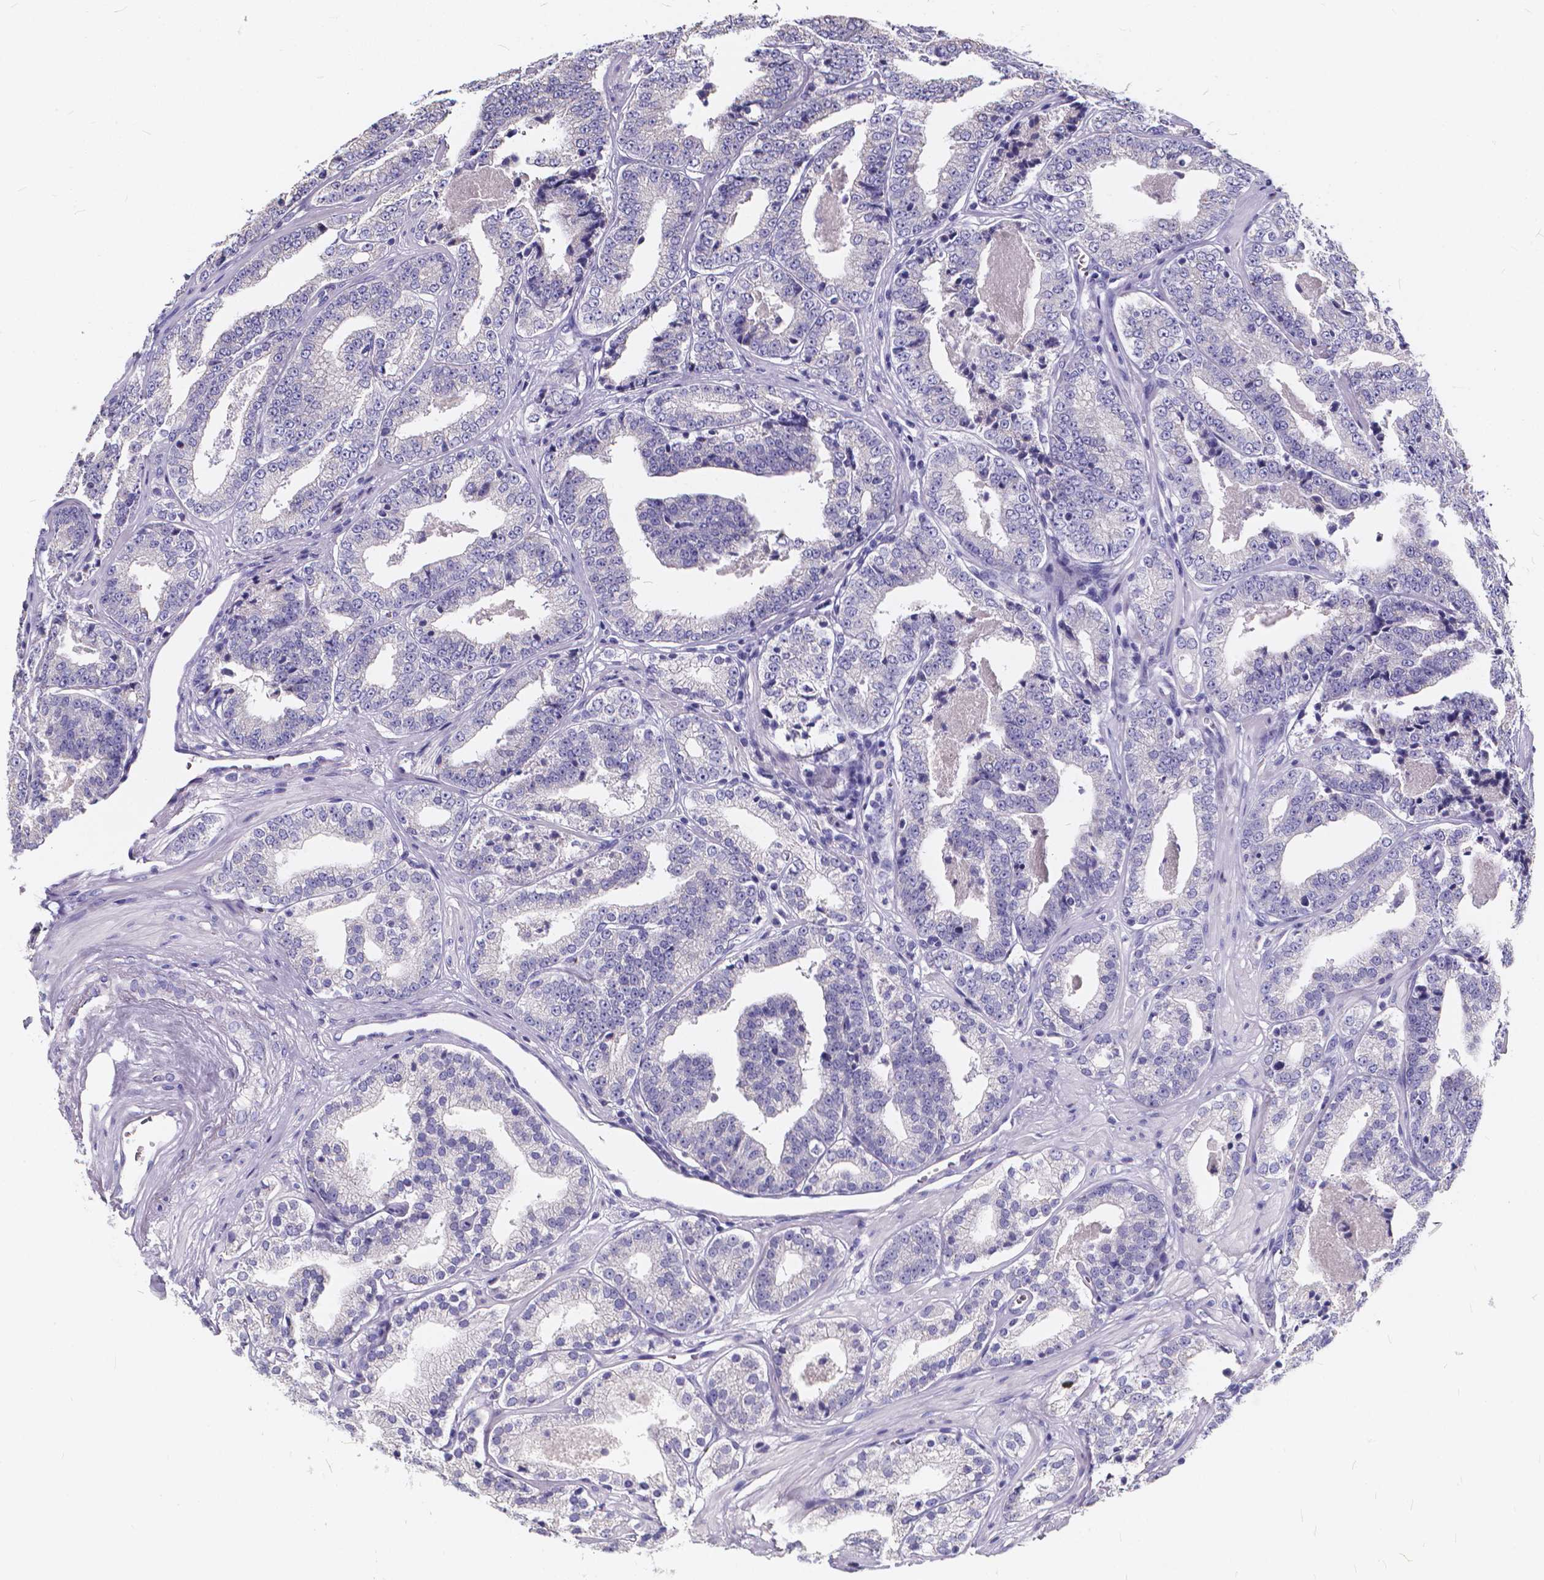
{"staining": {"intensity": "negative", "quantity": "none", "location": "none"}, "tissue": "prostate cancer", "cell_type": "Tumor cells", "image_type": "cancer", "snomed": [{"axis": "morphology", "description": "Adenocarcinoma, Low grade"}, {"axis": "topography", "description": "Prostate"}], "caption": "The micrograph exhibits no significant positivity in tumor cells of adenocarcinoma (low-grade) (prostate).", "gene": "SPEF2", "patient": {"sex": "male", "age": 60}}